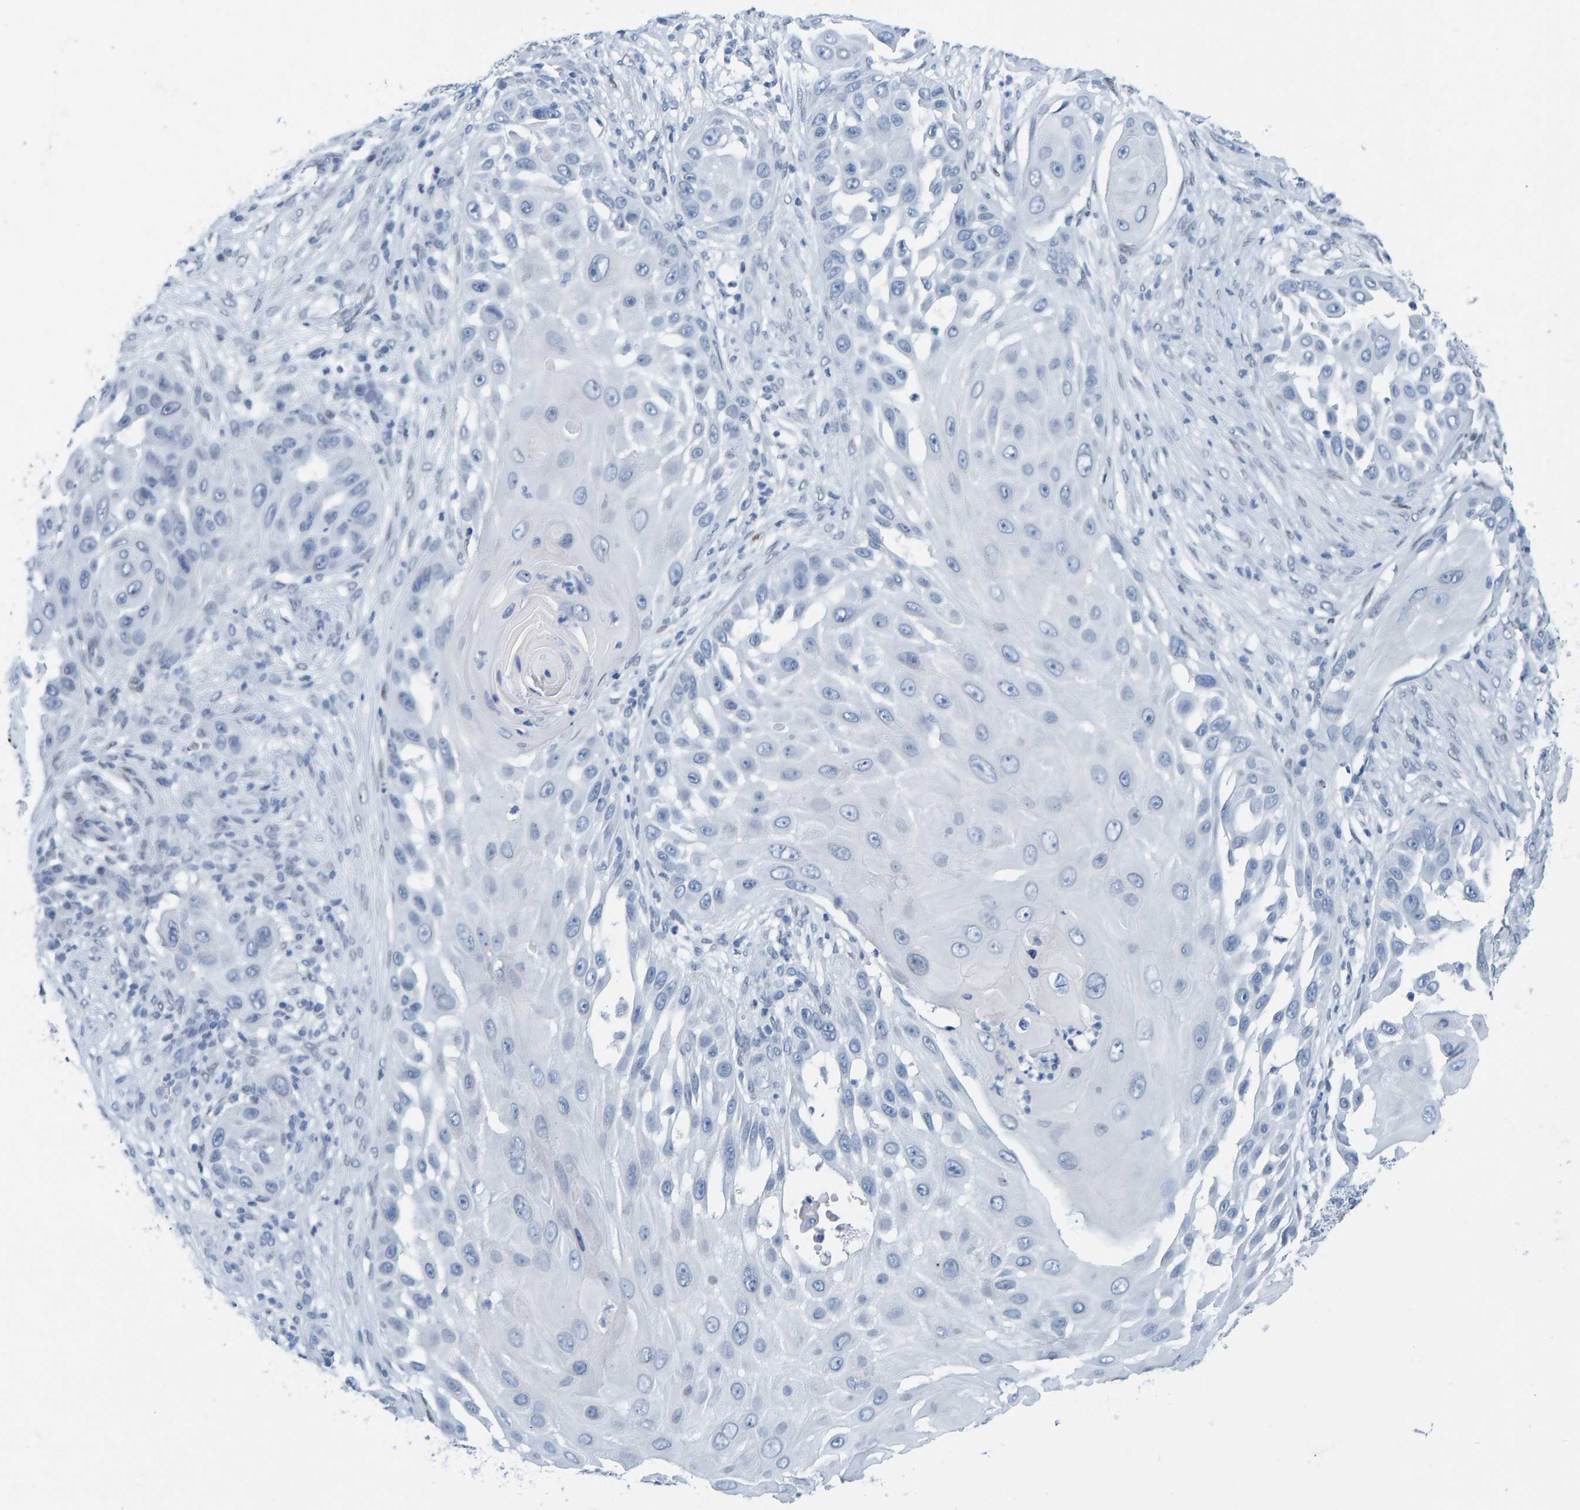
{"staining": {"intensity": "negative", "quantity": "none", "location": "none"}, "tissue": "skin cancer", "cell_type": "Tumor cells", "image_type": "cancer", "snomed": [{"axis": "morphology", "description": "Squamous cell carcinoma, NOS"}, {"axis": "topography", "description": "Skin"}], "caption": "Immunohistochemistry (IHC) image of neoplastic tissue: human skin cancer (squamous cell carcinoma) stained with DAB (3,3'-diaminobenzidine) displays no significant protein expression in tumor cells. (Stains: DAB (3,3'-diaminobenzidine) immunohistochemistry (IHC) with hematoxylin counter stain, Microscopy: brightfield microscopy at high magnification).", "gene": "LMNB2", "patient": {"sex": "female", "age": 44}}